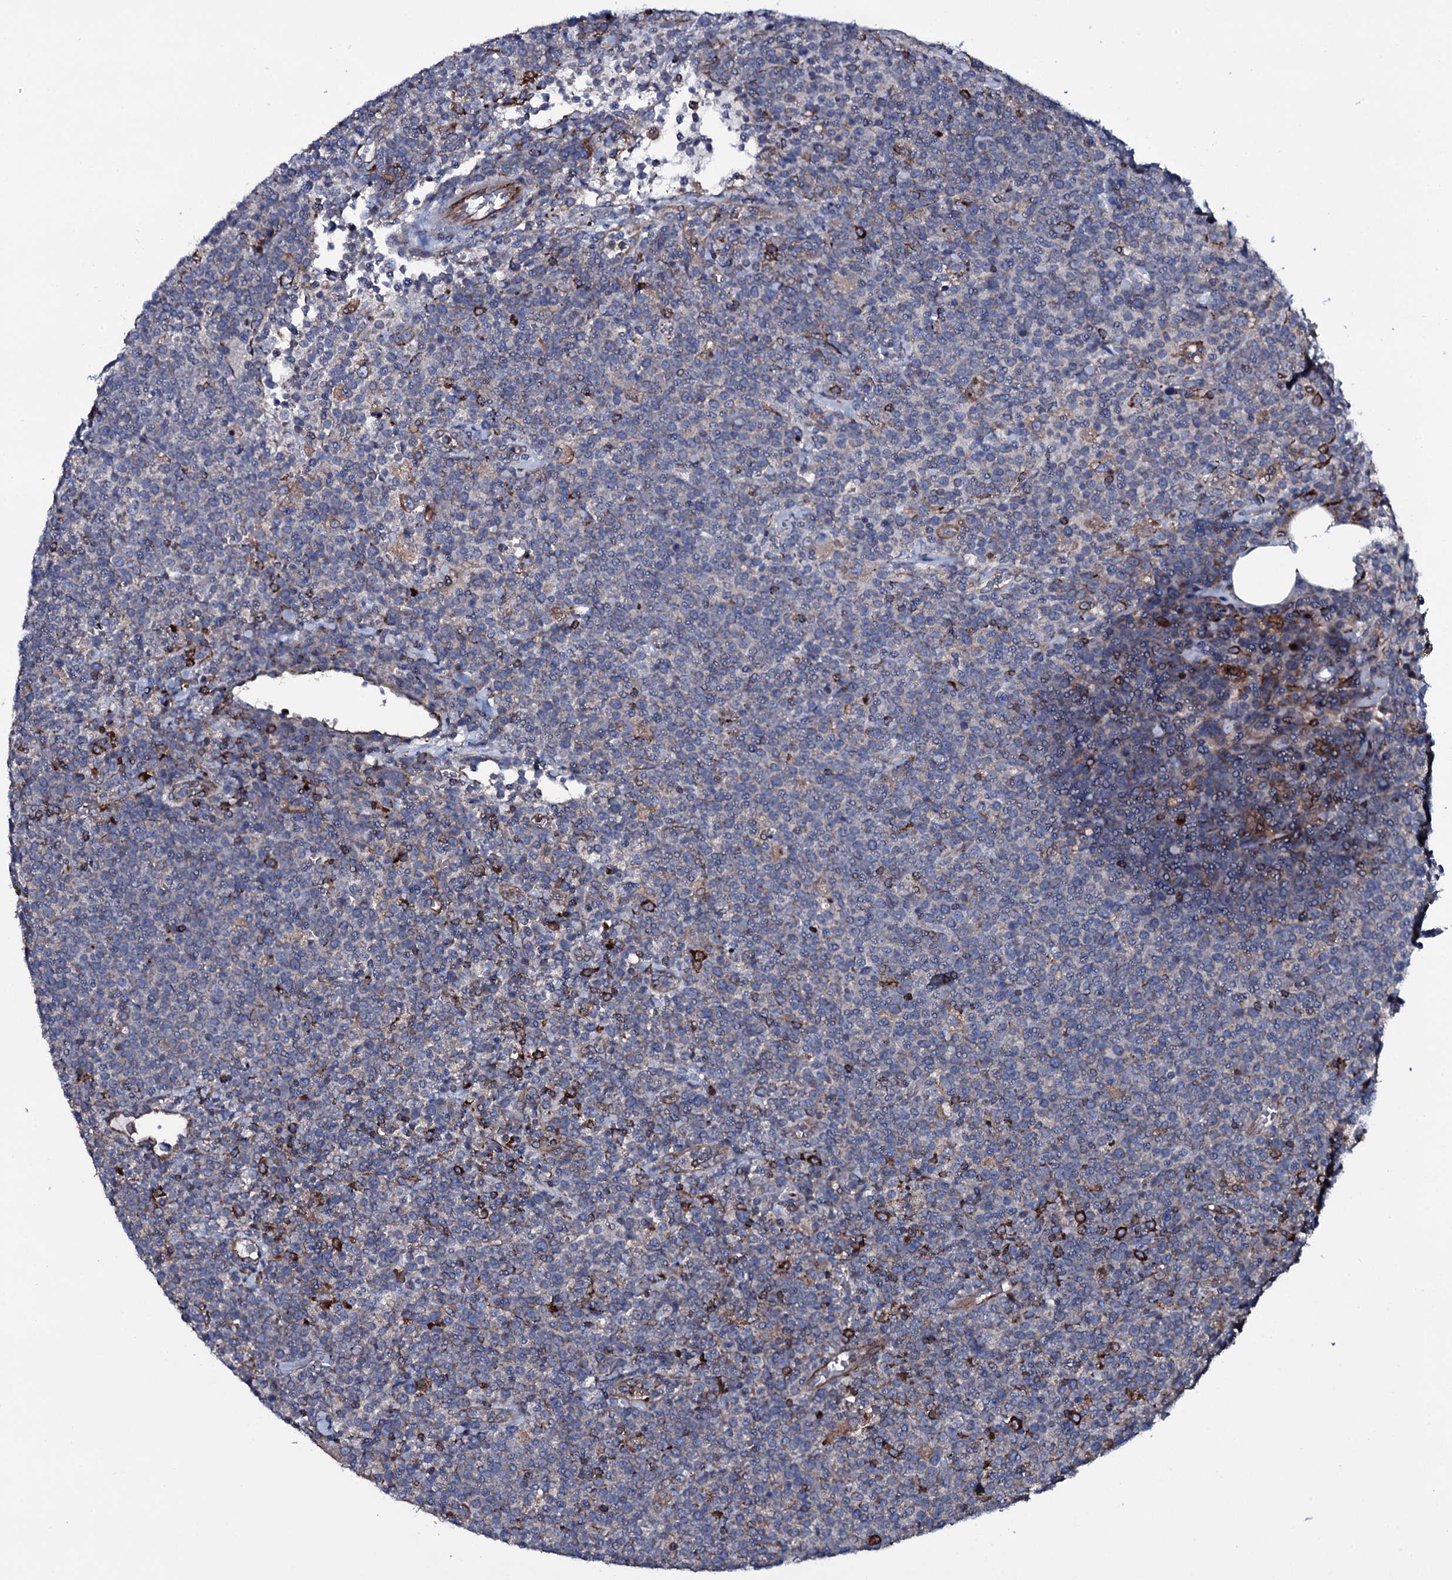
{"staining": {"intensity": "strong", "quantity": "<25%", "location": "cytoplasmic/membranous"}, "tissue": "lymphoma", "cell_type": "Tumor cells", "image_type": "cancer", "snomed": [{"axis": "morphology", "description": "Malignant lymphoma, non-Hodgkin's type, High grade"}, {"axis": "topography", "description": "Lymph node"}], "caption": "High-magnification brightfield microscopy of lymphoma stained with DAB (brown) and counterstained with hematoxylin (blue). tumor cells exhibit strong cytoplasmic/membranous expression is present in approximately<25% of cells. Using DAB (3,3'-diaminobenzidine) (brown) and hematoxylin (blue) stains, captured at high magnification using brightfield microscopy.", "gene": "VAMP8", "patient": {"sex": "male", "age": 61}}